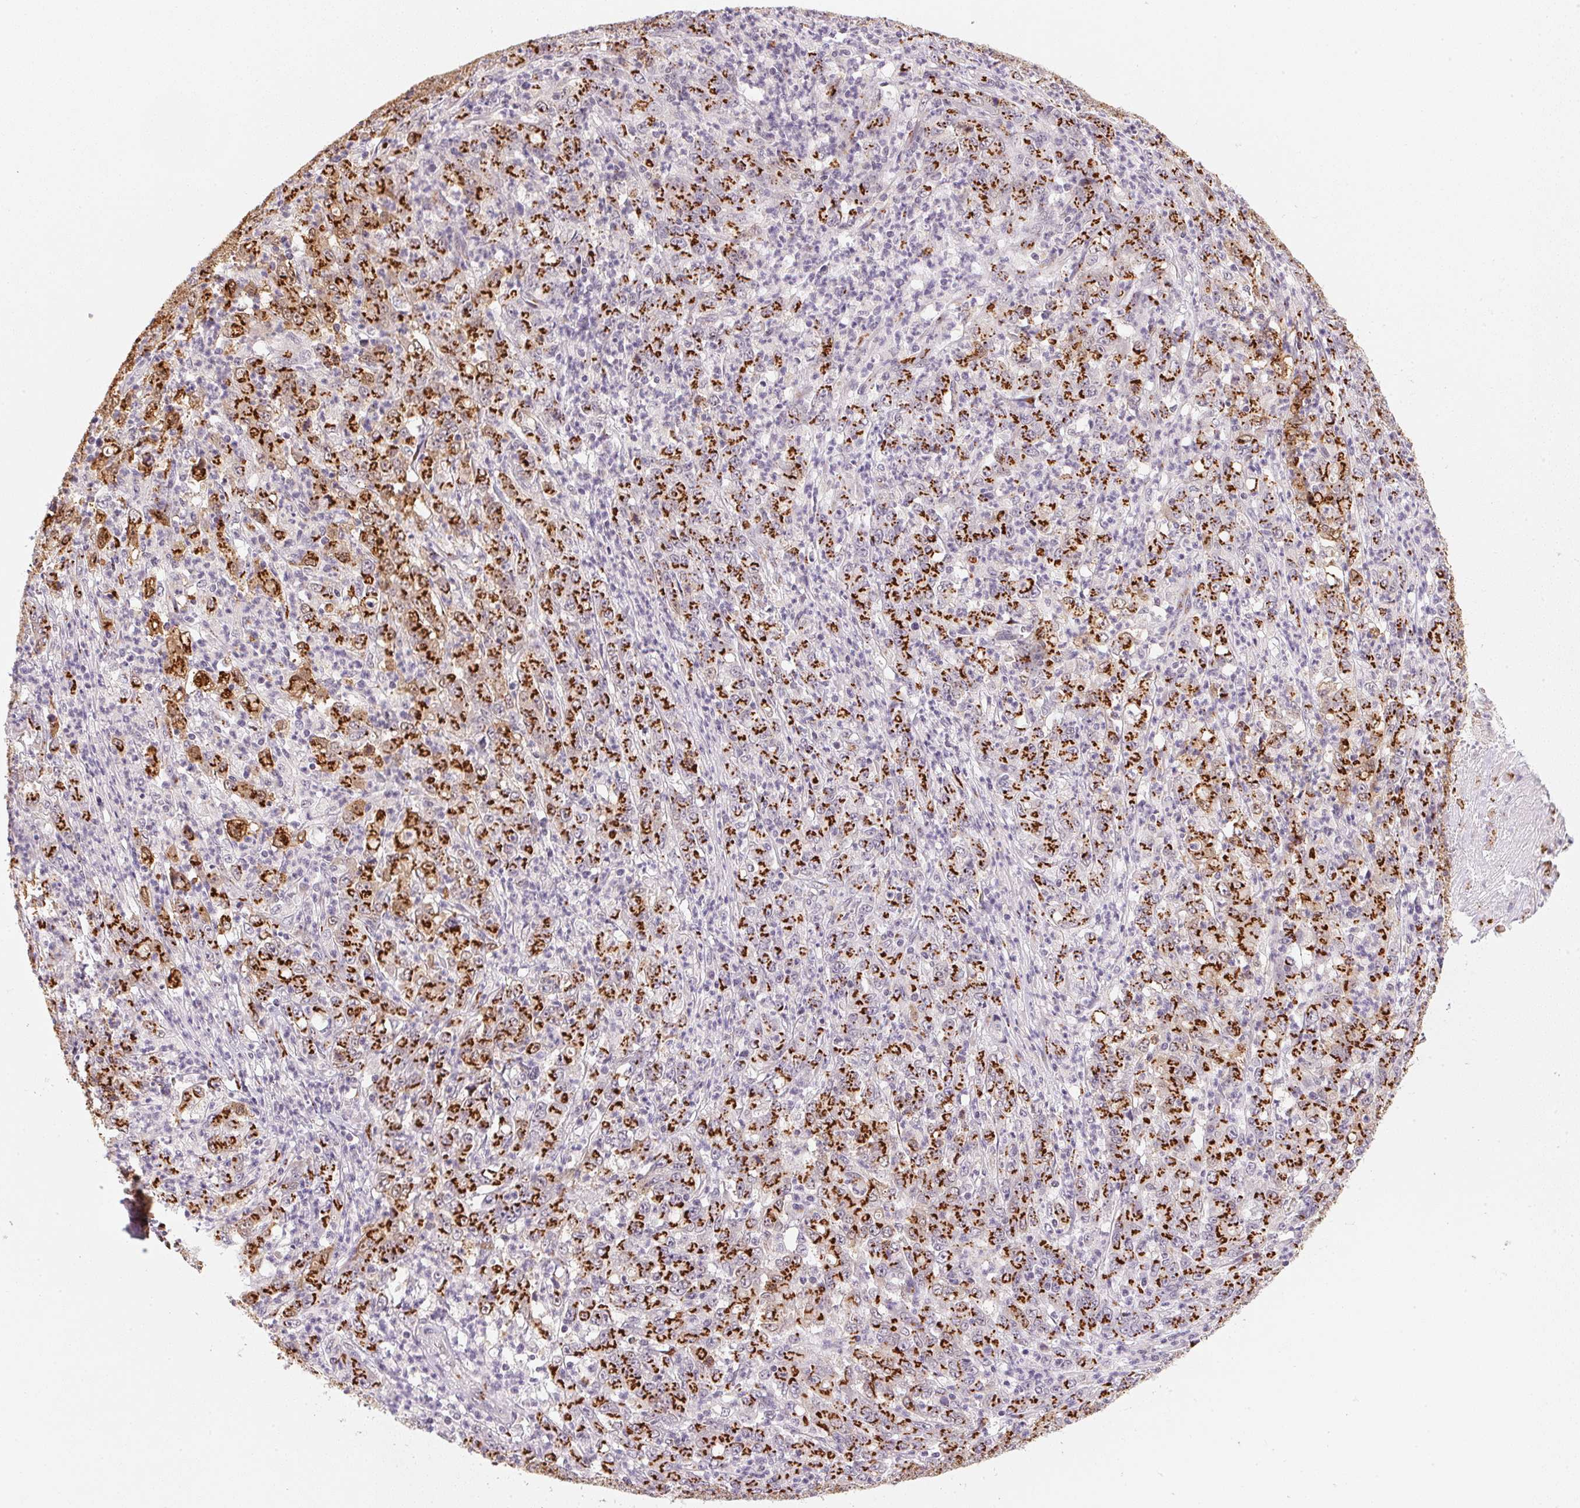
{"staining": {"intensity": "strong", "quantity": ">75%", "location": "cytoplasmic/membranous"}, "tissue": "stomach cancer", "cell_type": "Tumor cells", "image_type": "cancer", "snomed": [{"axis": "morphology", "description": "Adenocarcinoma, NOS"}, {"axis": "topography", "description": "Stomach, lower"}], "caption": "Protein staining of stomach adenocarcinoma tissue exhibits strong cytoplasmic/membranous staining in about >75% of tumor cells. The staining was performed using DAB (3,3'-diaminobenzidine), with brown indicating positive protein expression. Nuclei are stained blue with hematoxylin.", "gene": "RAB22A", "patient": {"sex": "female", "age": 71}}